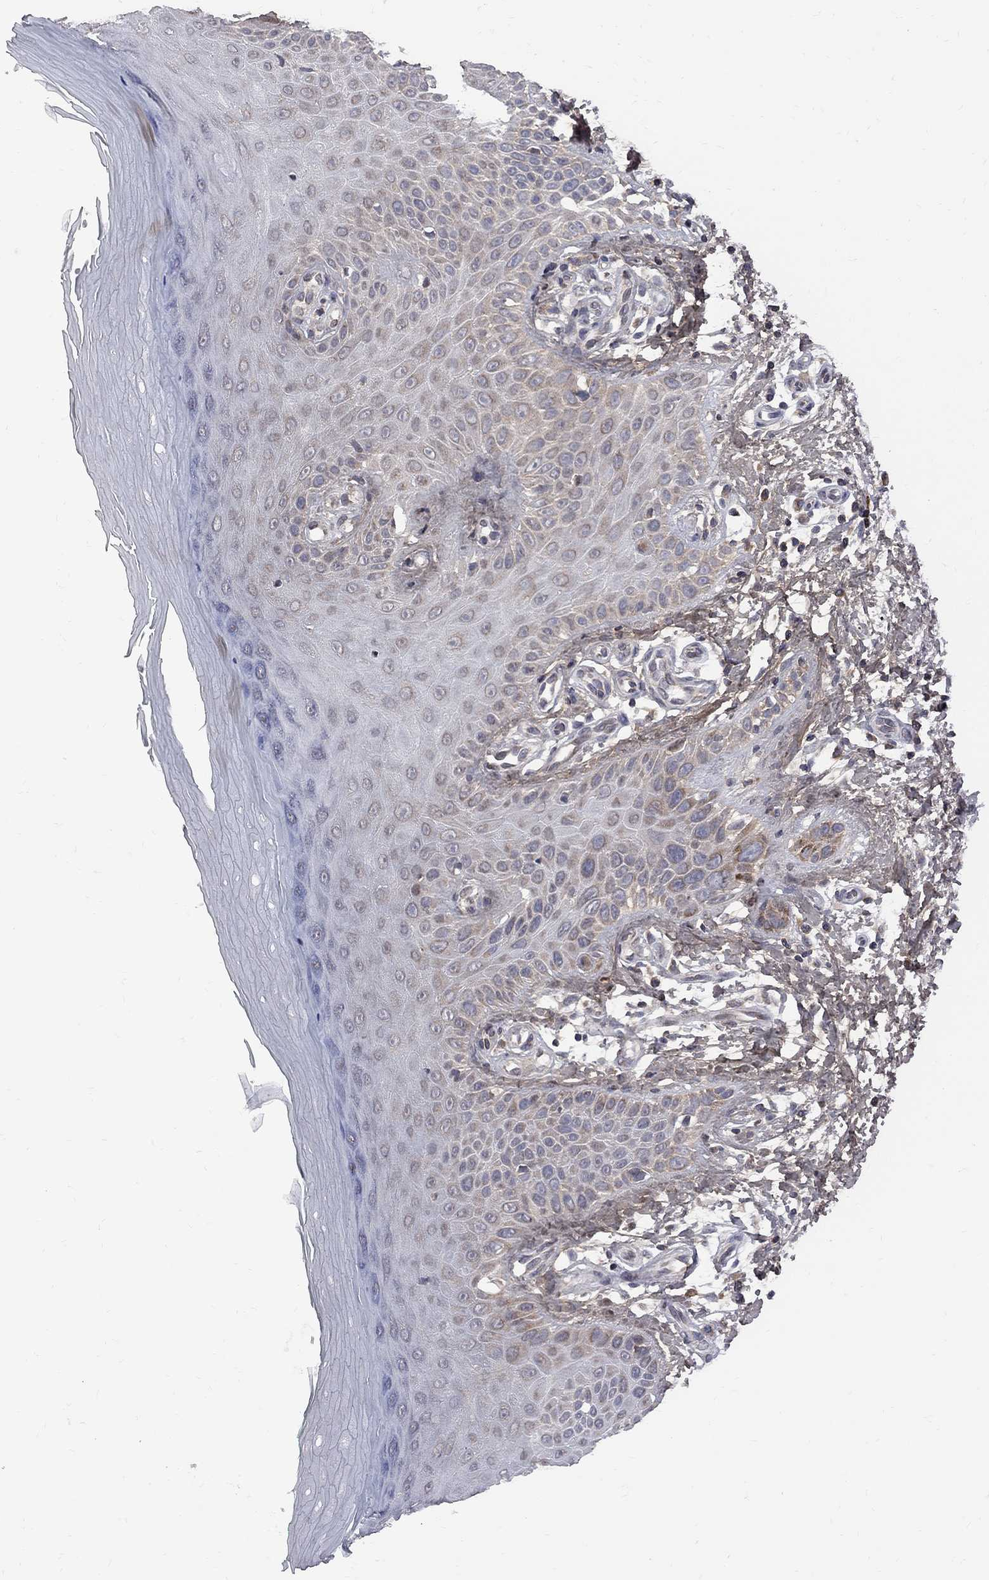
{"staining": {"intensity": "negative", "quantity": "none", "location": "none"}, "tissue": "skin", "cell_type": "Fibroblasts", "image_type": "normal", "snomed": [{"axis": "morphology", "description": "Normal tissue, NOS"}, {"axis": "morphology", "description": "Inflammation, NOS"}, {"axis": "morphology", "description": "Fibrosis, NOS"}, {"axis": "topography", "description": "Skin"}], "caption": "An IHC image of benign skin is shown. There is no staining in fibroblasts of skin. Nuclei are stained in blue.", "gene": "CNOT11", "patient": {"sex": "male", "age": 71}}